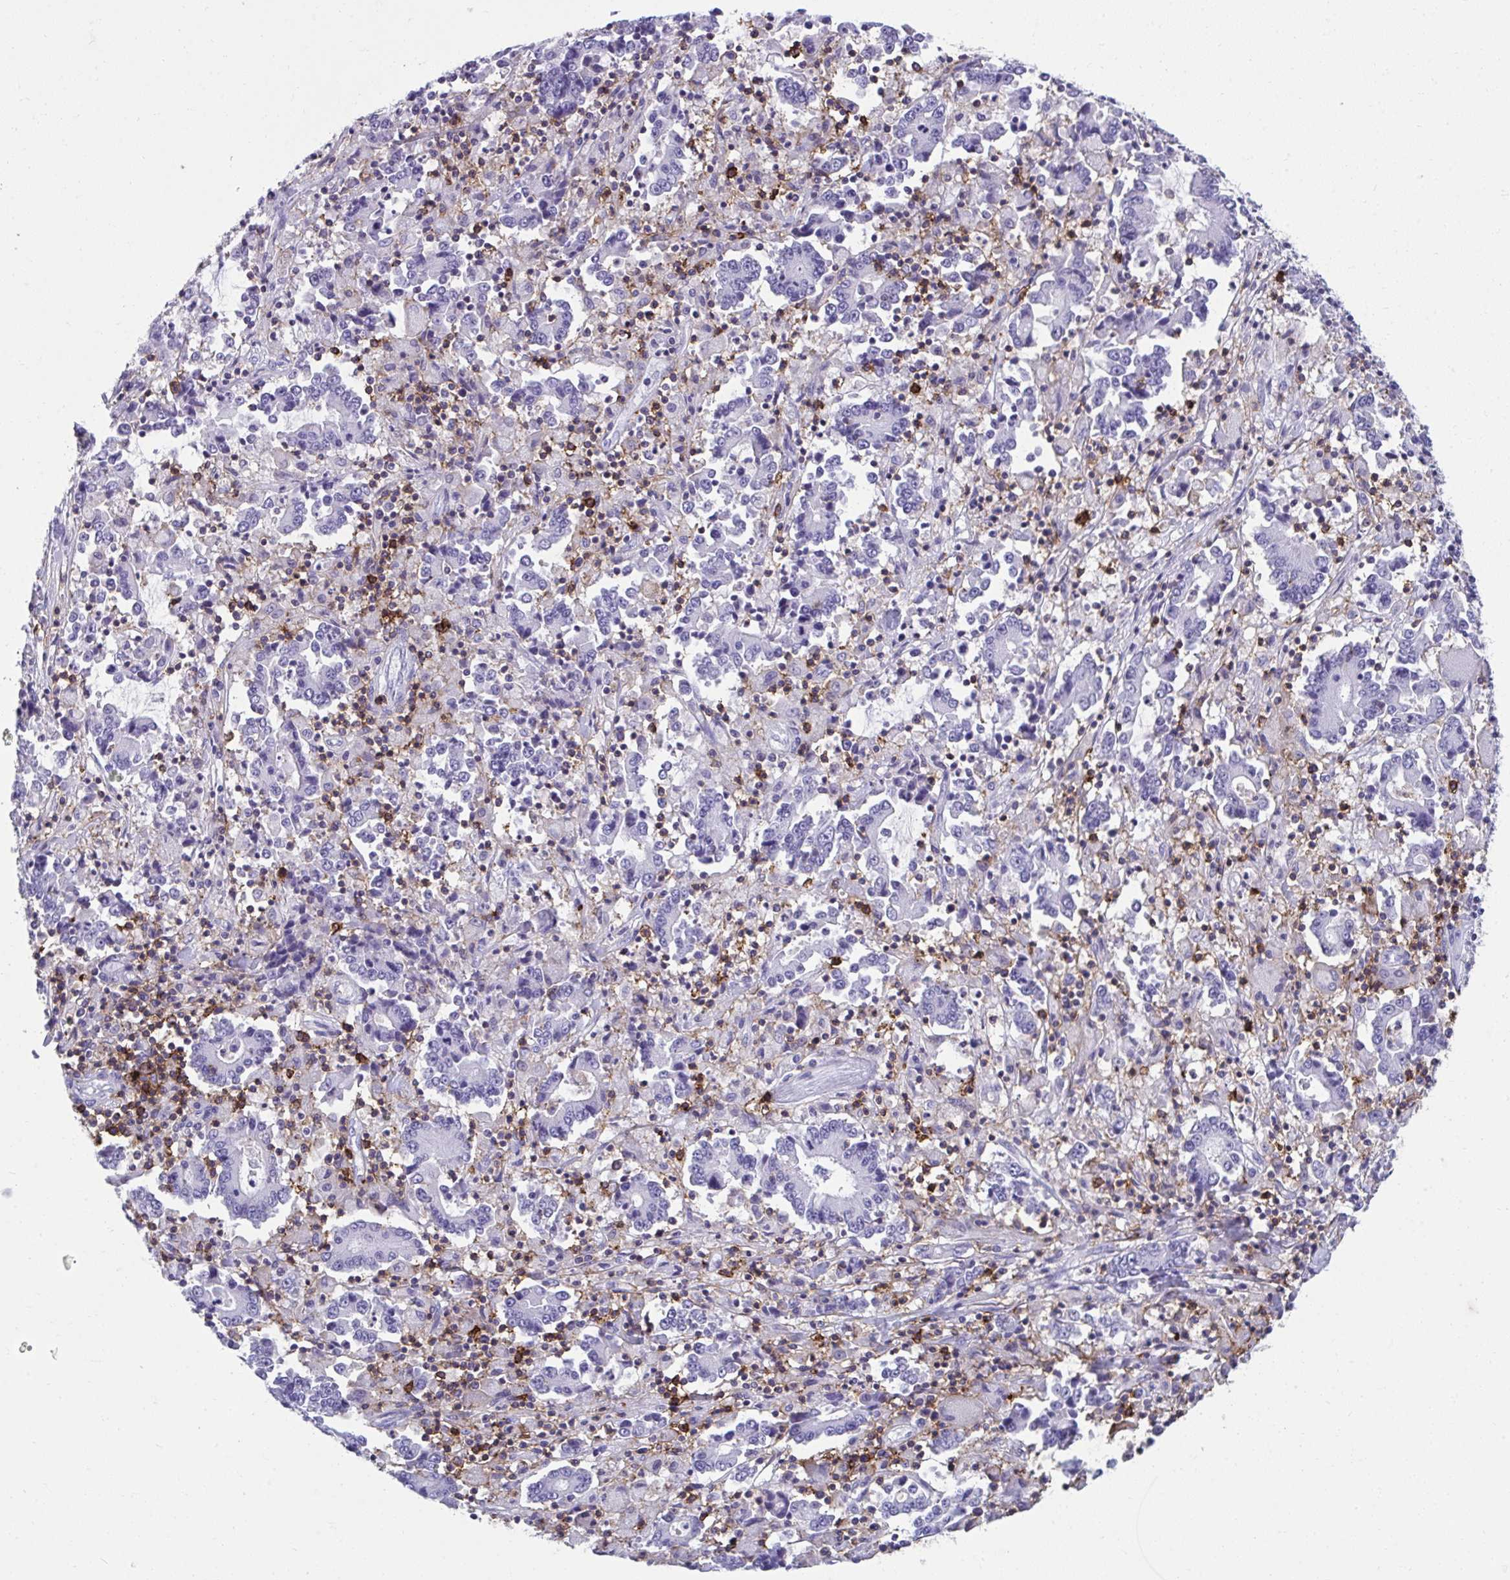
{"staining": {"intensity": "negative", "quantity": "none", "location": "none"}, "tissue": "stomach cancer", "cell_type": "Tumor cells", "image_type": "cancer", "snomed": [{"axis": "morphology", "description": "Adenocarcinoma, NOS"}, {"axis": "topography", "description": "Stomach, upper"}], "caption": "DAB (3,3'-diaminobenzidine) immunohistochemical staining of adenocarcinoma (stomach) demonstrates no significant staining in tumor cells. The staining is performed using DAB brown chromogen with nuclei counter-stained in using hematoxylin.", "gene": "SPN", "patient": {"sex": "male", "age": 68}}